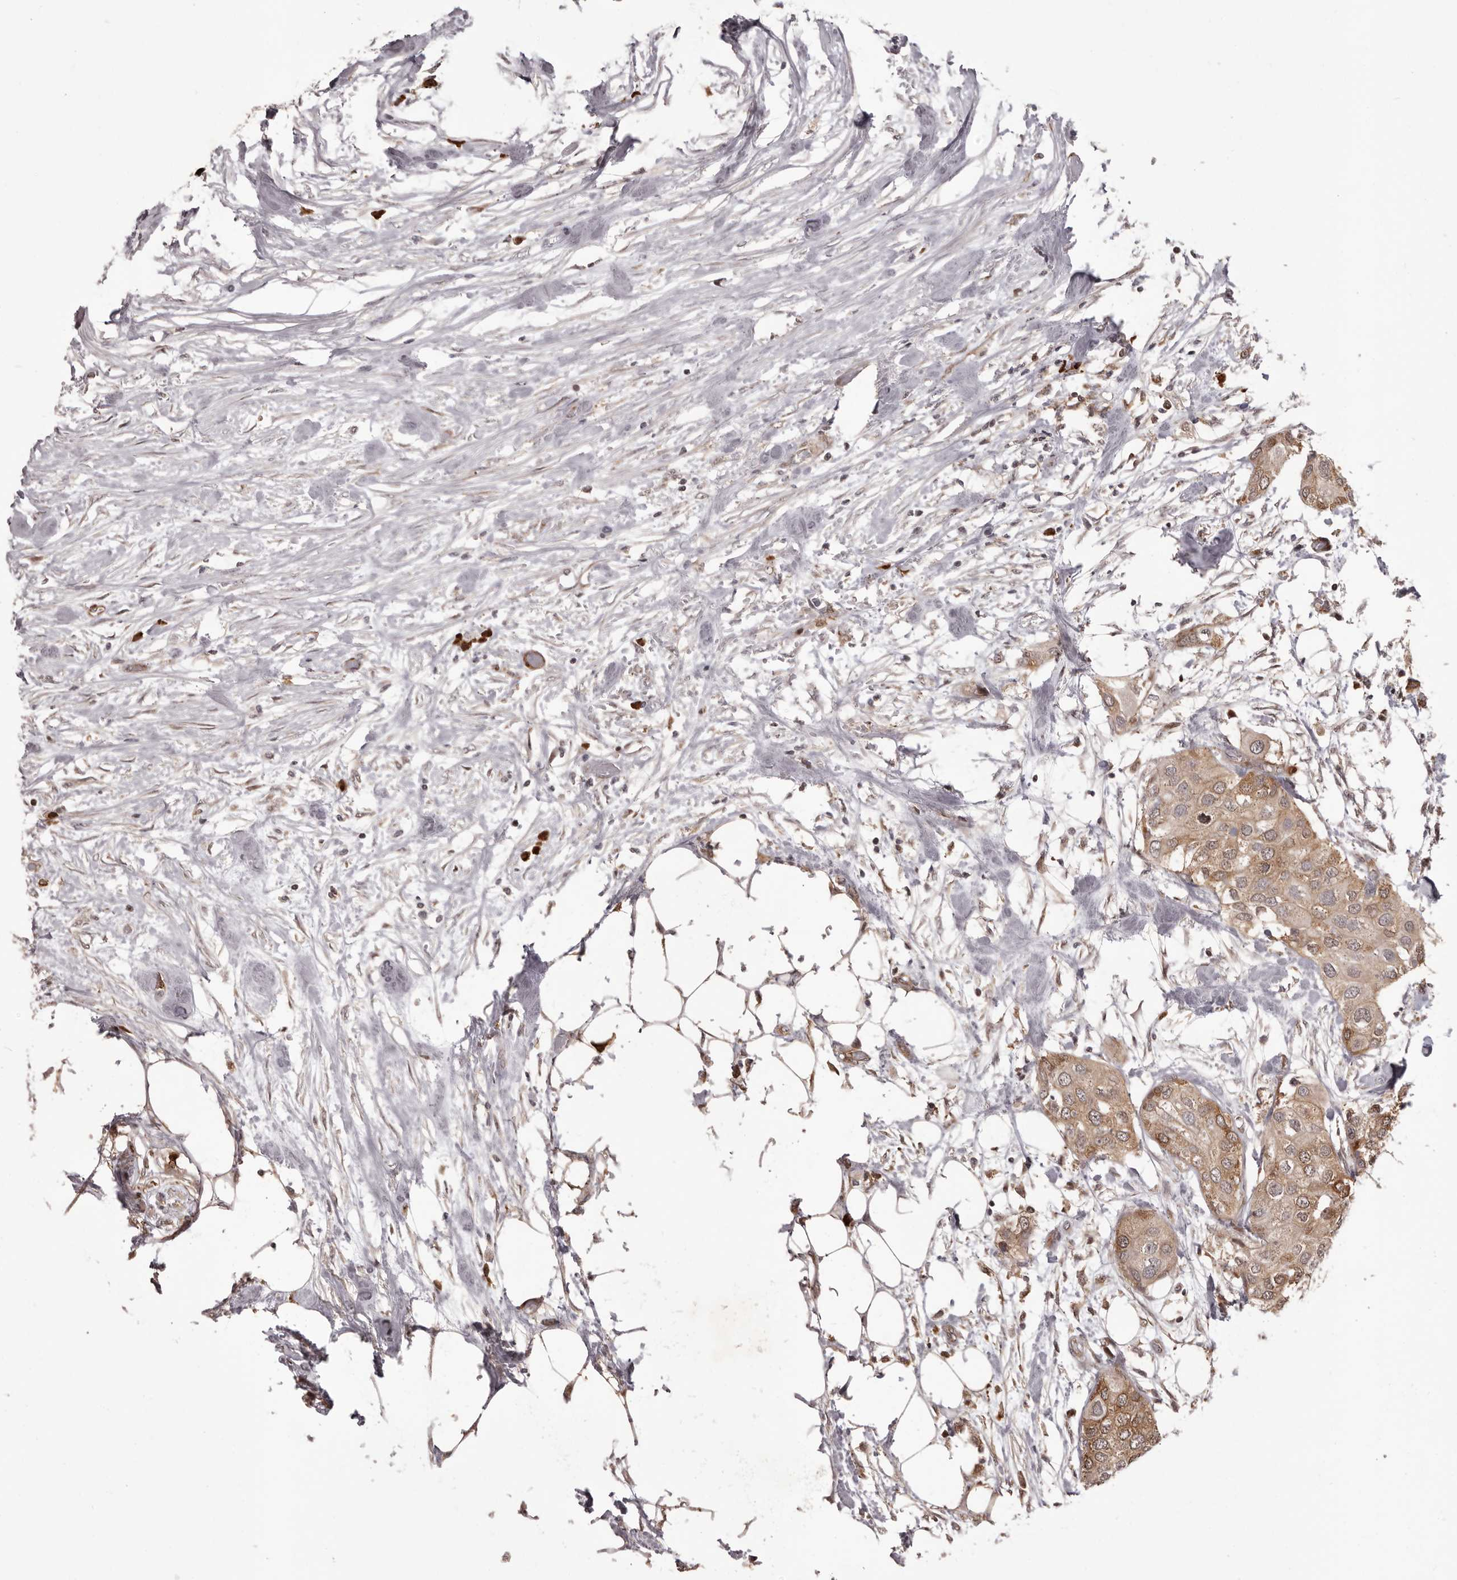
{"staining": {"intensity": "moderate", "quantity": ">75%", "location": "cytoplasmic/membranous"}, "tissue": "urothelial cancer", "cell_type": "Tumor cells", "image_type": "cancer", "snomed": [{"axis": "morphology", "description": "Urothelial carcinoma, High grade"}, {"axis": "topography", "description": "Urinary bladder"}], "caption": "A brown stain labels moderate cytoplasmic/membranous positivity of a protein in urothelial cancer tumor cells.", "gene": "GFOD1", "patient": {"sex": "male", "age": 64}}